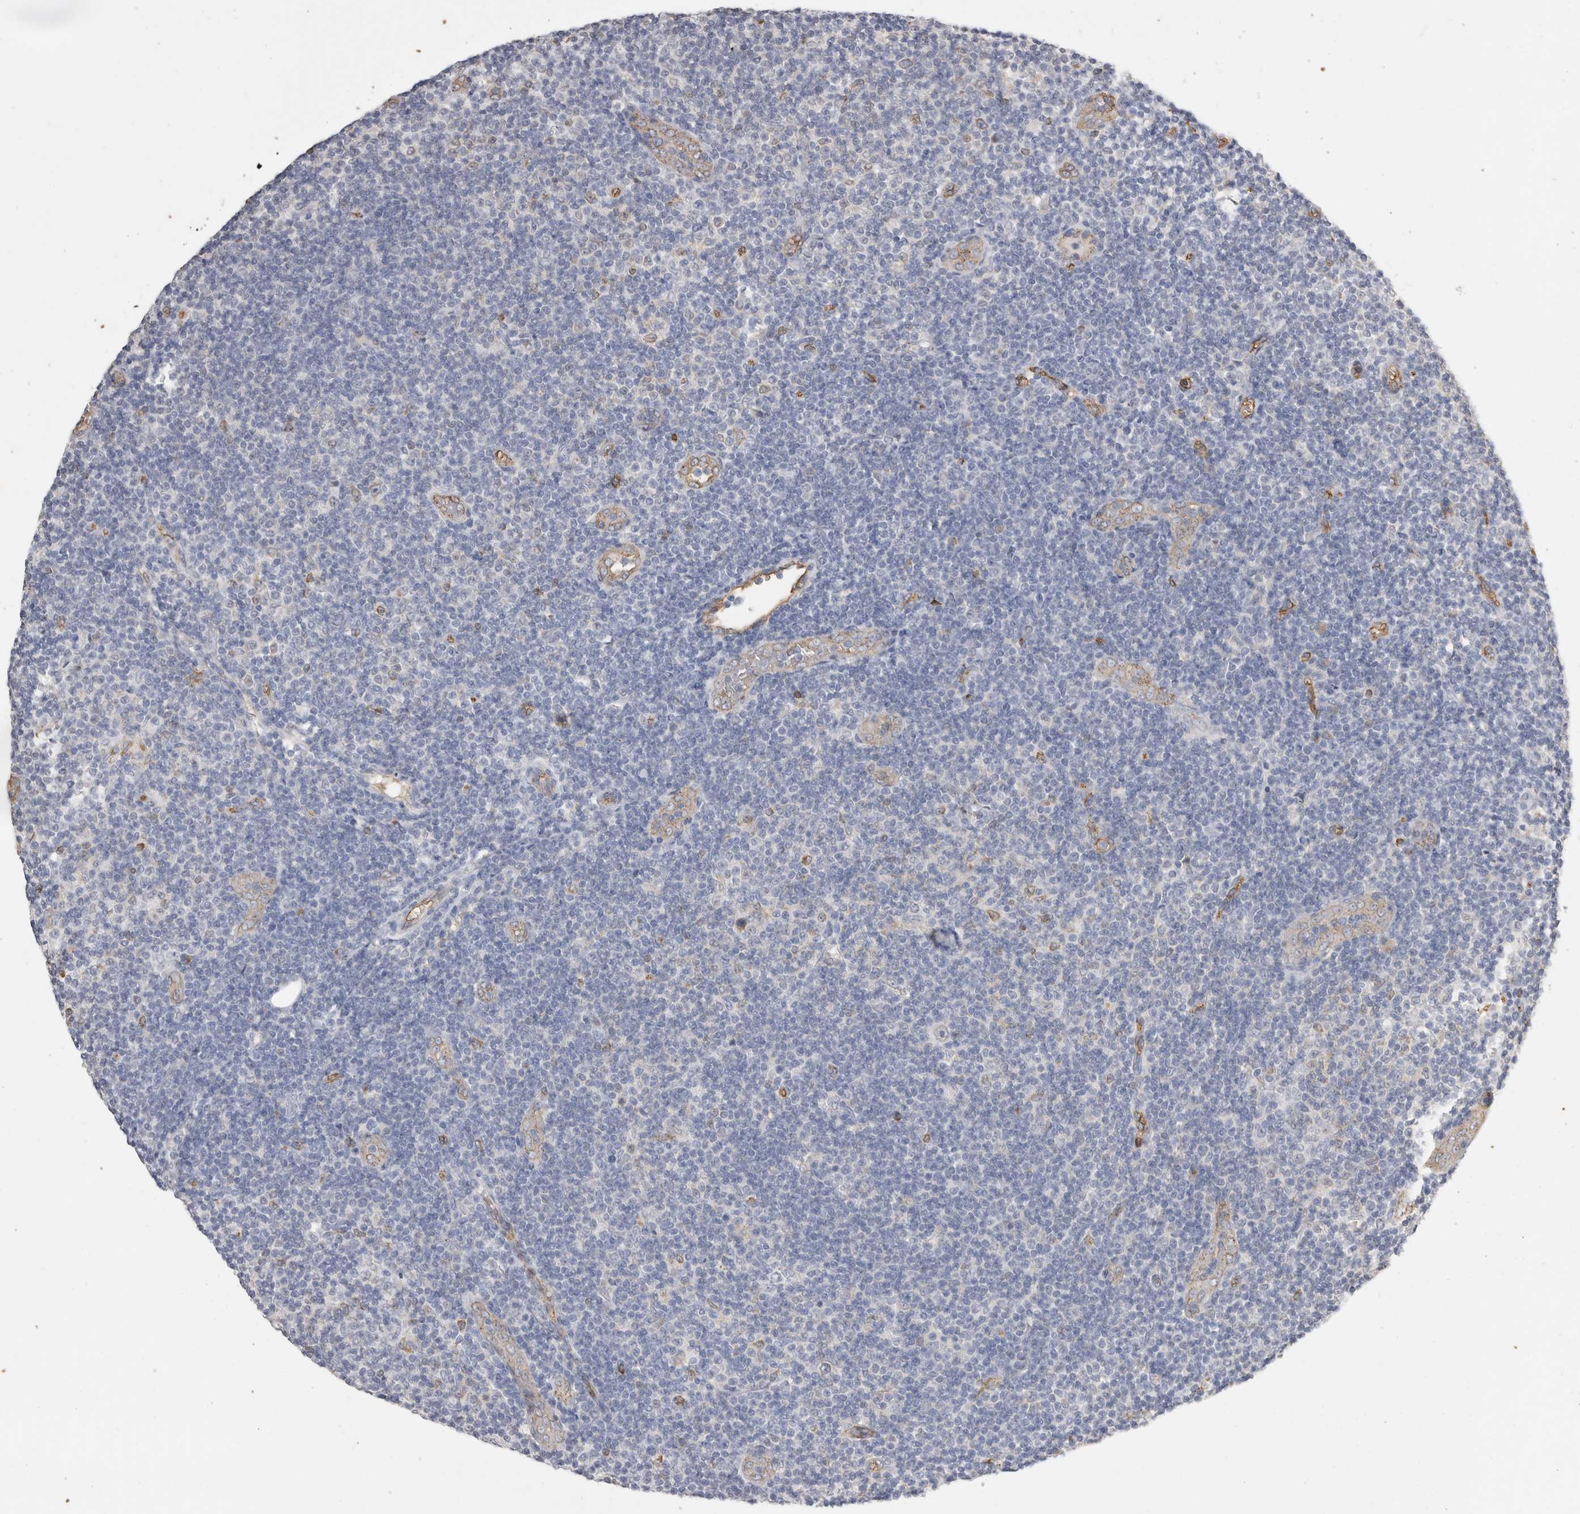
{"staining": {"intensity": "negative", "quantity": "none", "location": "none"}, "tissue": "lymphoma", "cell_type": "Tumor cells", "image_type": "cancer", "snomed": [{"axis": "morphology", "description": "Malignant lymphoma, non-Hodgkin's type, Low grade"}, {"axis": "topography", "description": "Lymph node"}], "caption": "Lymphoma was stained to show a protein in brown. There is no significant staining in tumor cells.", "gene": "IL27", "patient": {"sex": "male", "age": 83}}